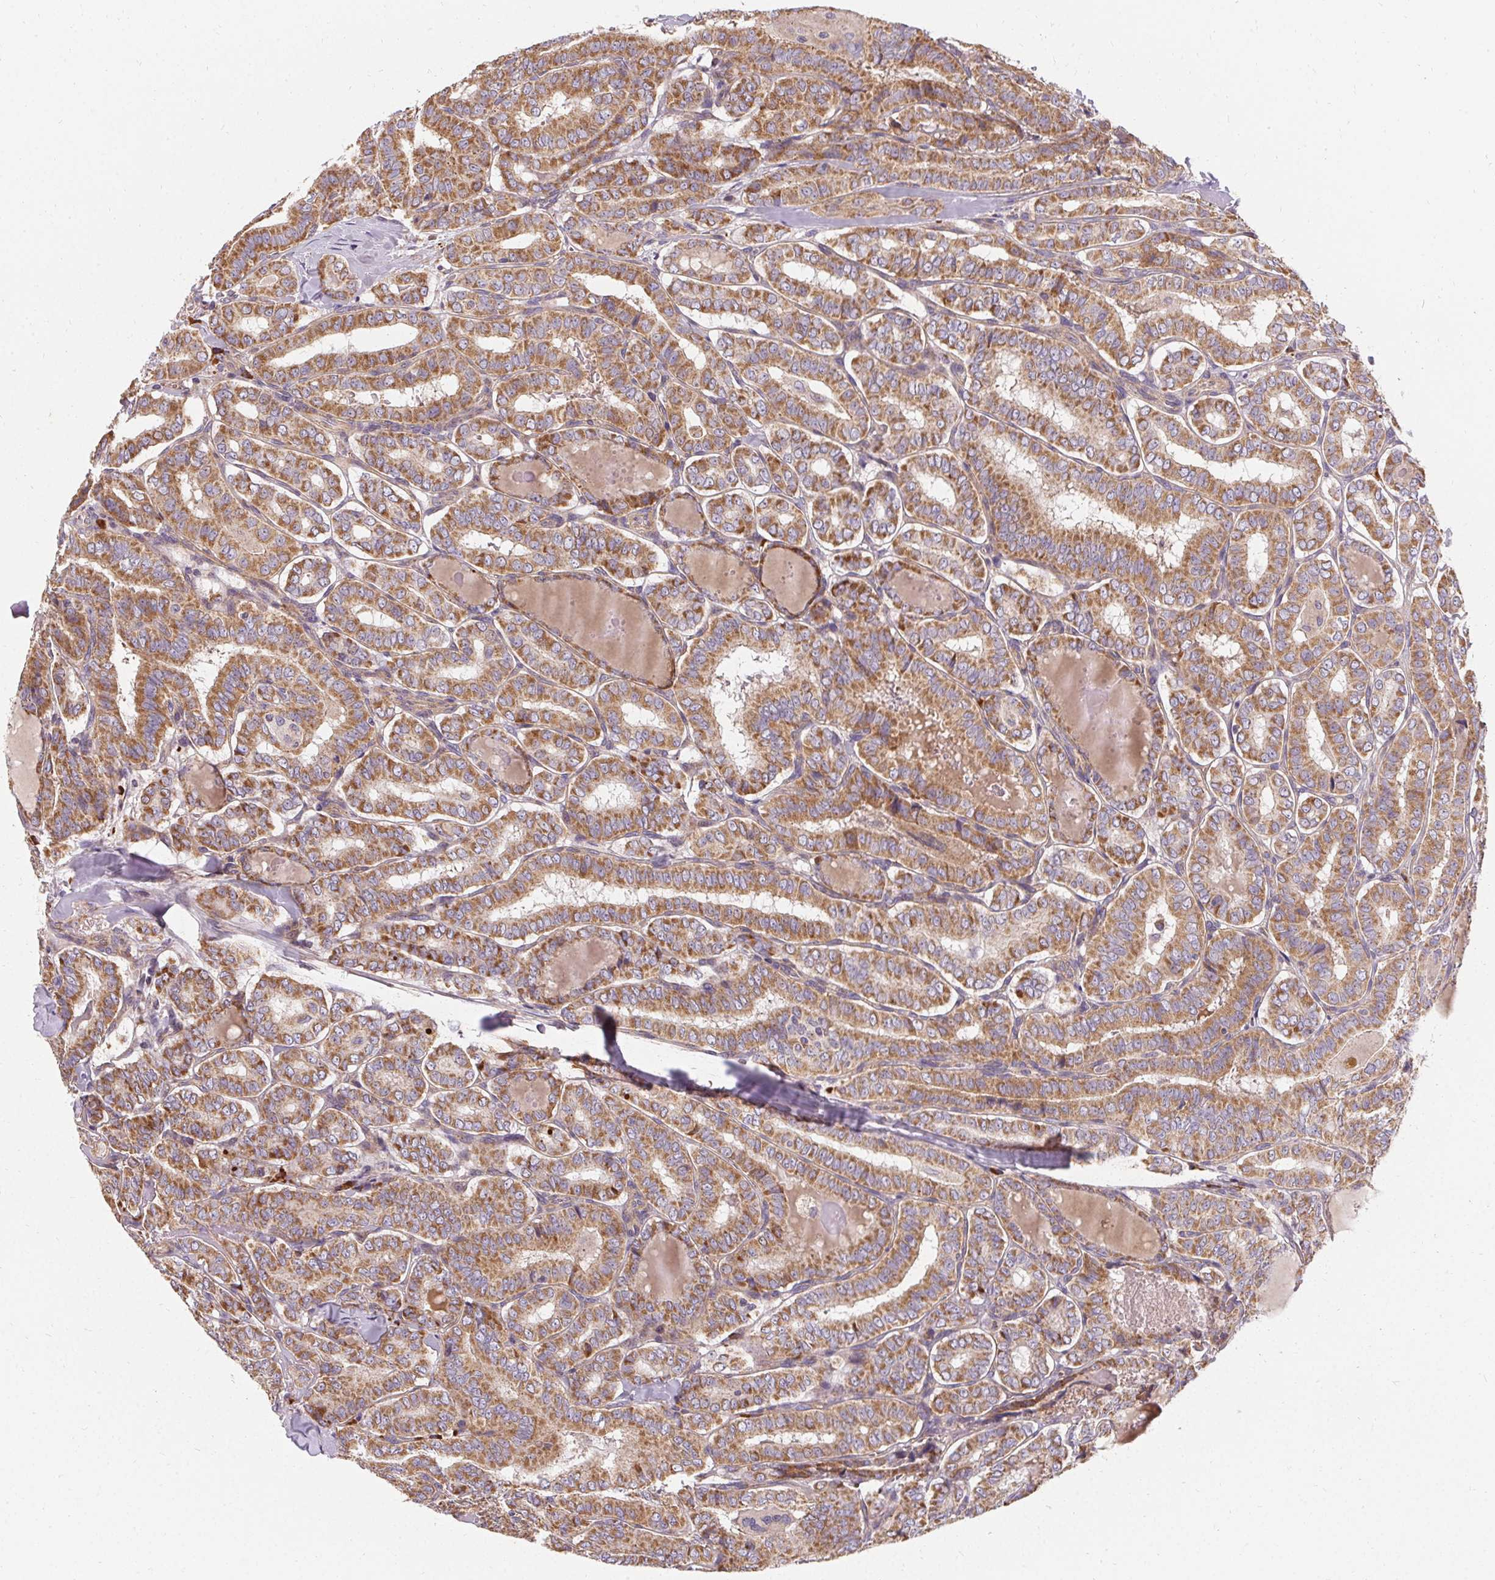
{"staining": {"intensity": "moderate", "quantity": ">75%", "location": "cytoplasmic/membranous"}, "tissue": "thyroid cancer", "cell_type": "Tumor cells", "image_type": "cancer", "snomed": [{"axis": "morphology", "description": "Papillary adenocarcinoma, NOS"}, {"axis": "morphology", "description": "Papillary adenoma metastatic"}, {"axis": "topography", "description": "Thyroid gland"}], "caption": "Immunohistochemistry image of neoplastic tissue: human thyroid cancer (papillary adenocarcinoma) stained using IHC reveals medium levels of moderate protein expression localized specifically in the cytoplasmic/membranous of tumor cells, appearing as a cytoplasmic/membranous brown color.", "gene": "APLP1", "patient": {"sex": "female", "age": 50}}